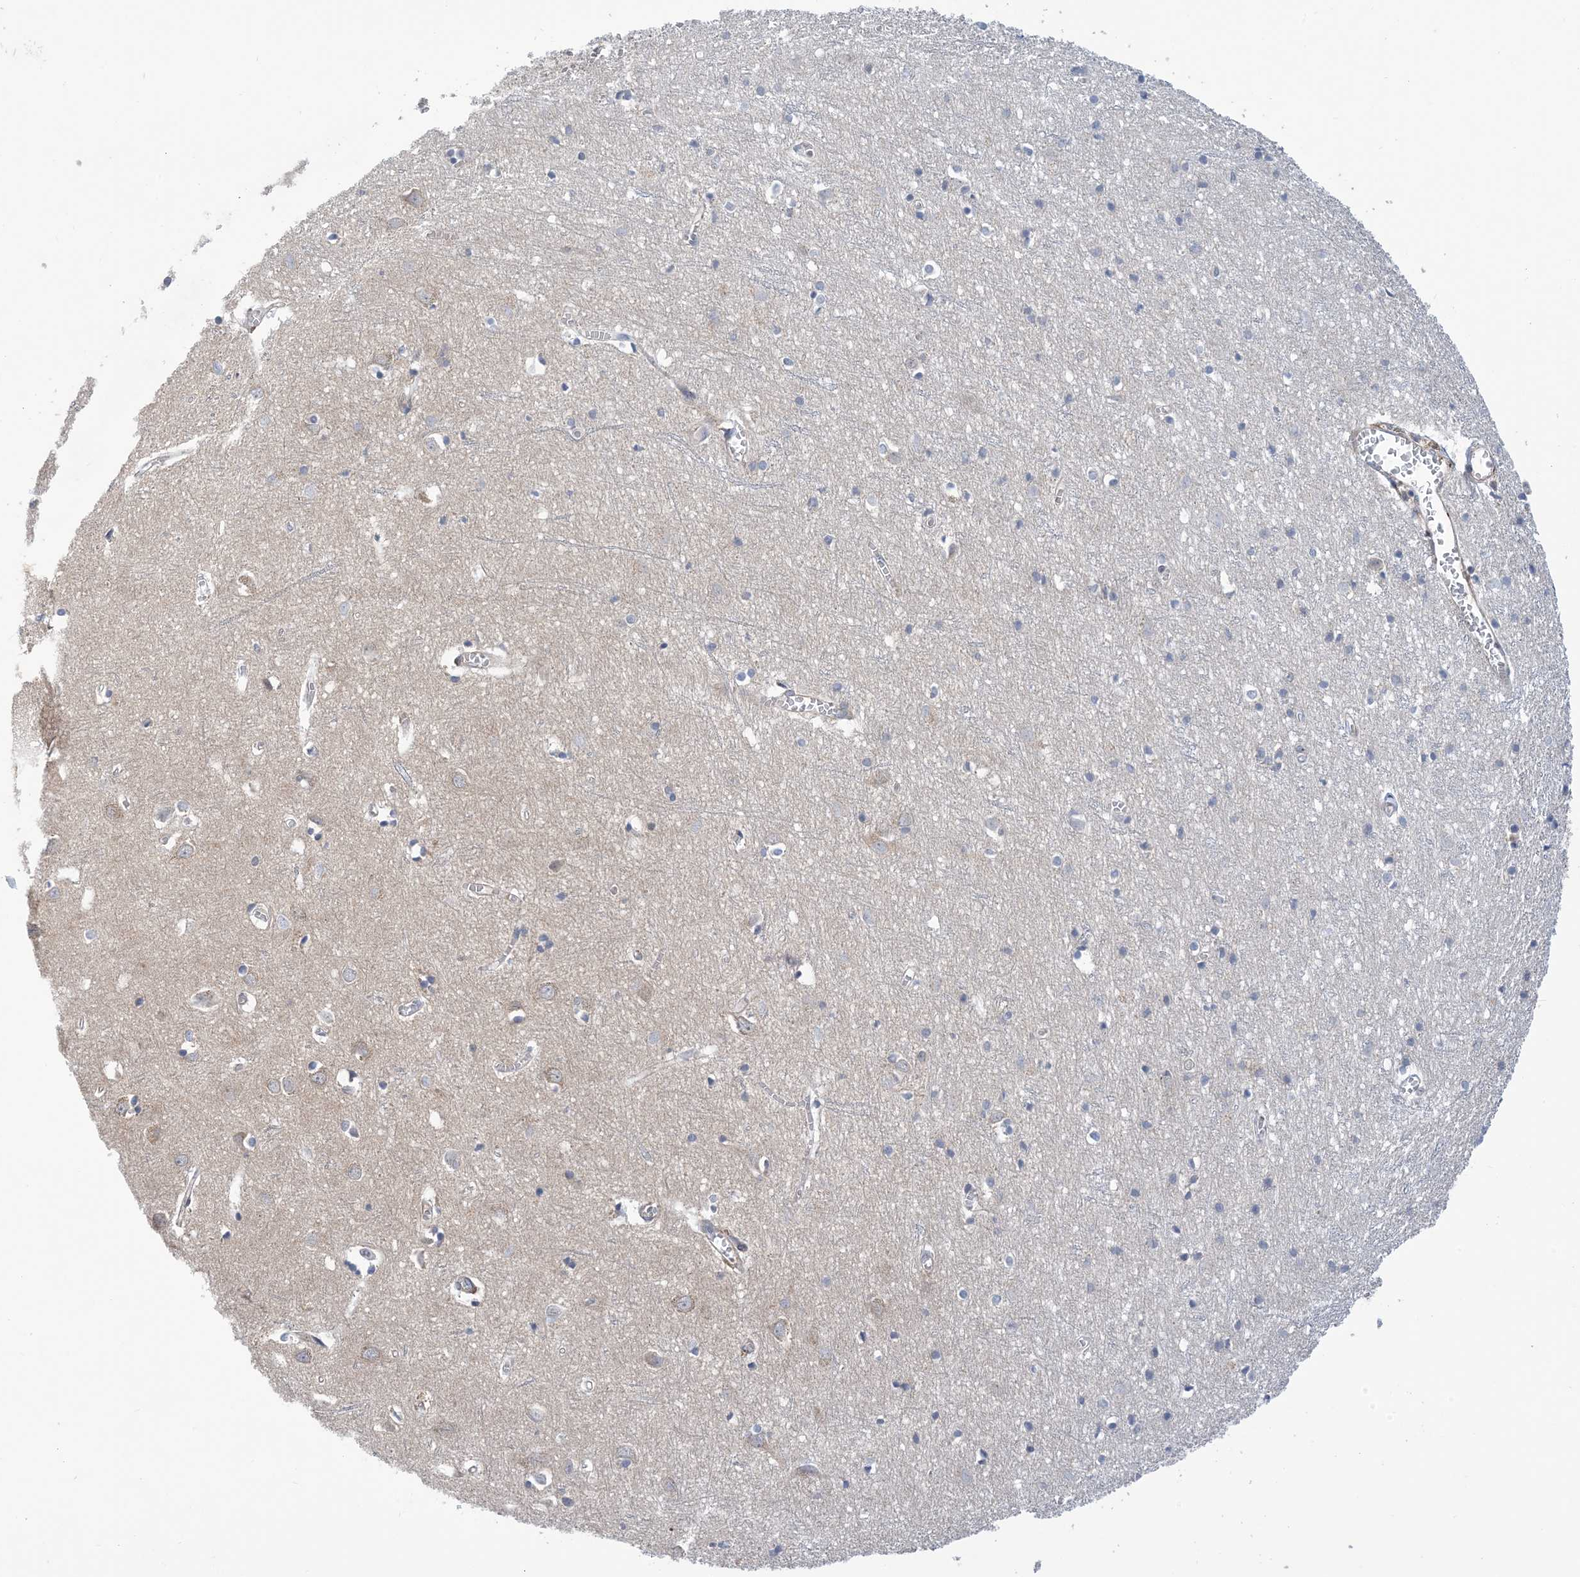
{"staining": {"intensity": "weak", "quantity": ">75%", "location": "cytoplasmic/membranous"}, "tissue": "cerebral cortex", "cell_type": "Endothelial cells", "image_type": "normal", "snomed": [{"axis": "morphology", "description": "Normal tissue, NOS"}, {"axis": "topography", "description": "Cerebral cortex"}], "caption": "Protein expression analysis of benign cerebral cortex demonstrates weak cytoplasmic/membranous expression in about >75% of endothelial cells. (DAB (3,3'-diaminobenzidine) IHC with brightfield microscopy, high magnification).", "gene": "EHBP1", "patient": {"sex": "female", "age": 64}}